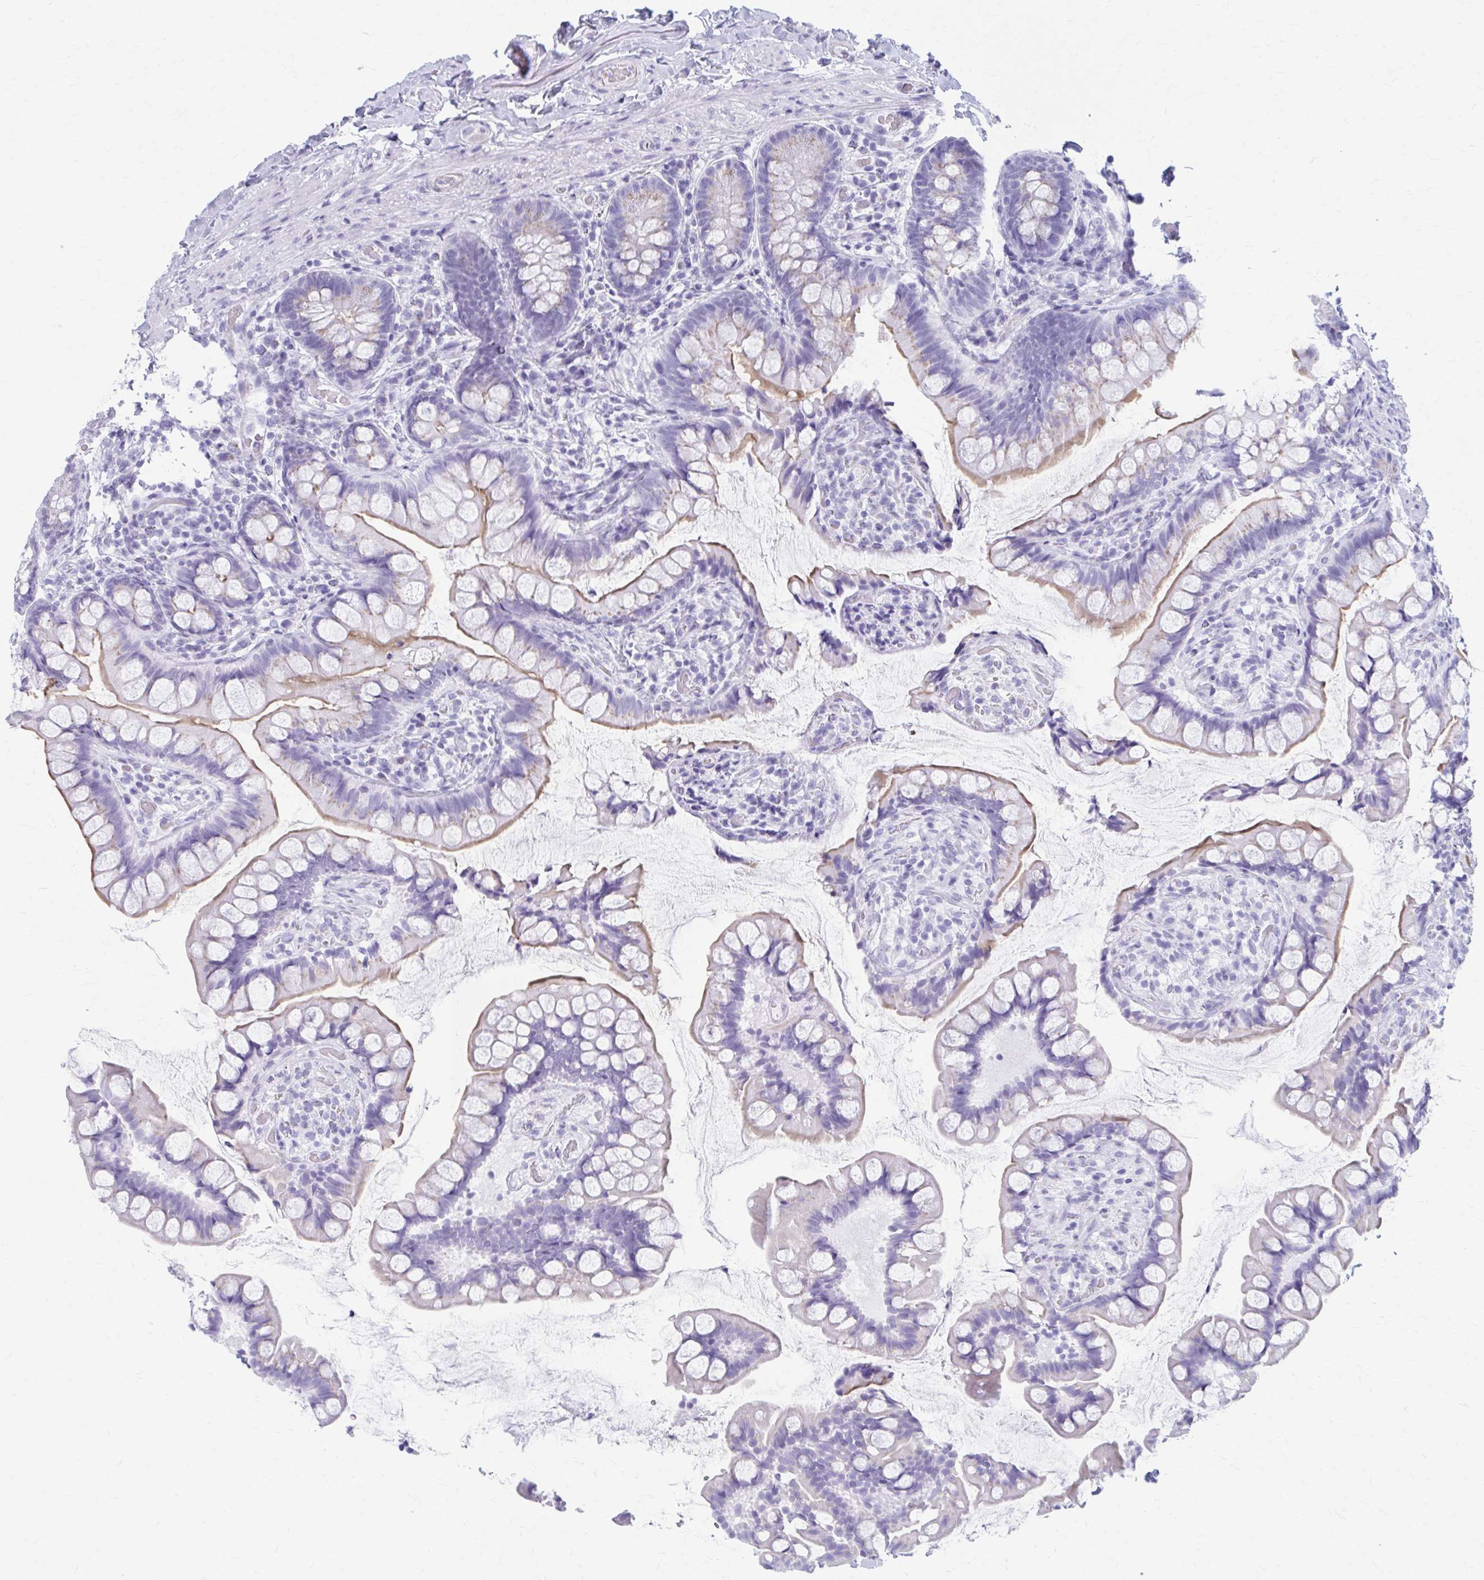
{"staining": {"intensity": "moderate", "quantity": "25%-75%", "location": "cytoplasmic/membranous"}, "tissue": "small intestine", "cell_type": "Glandular cells", "image_type": "normal", "snomed": [{"axis": "morphology", "description": "Normal tissue, NOS"}, {"axis": "topography", "description": "Small intestine"}], "caption": "This histopathology image reveals normal small intestine stained with immunohistochemistry to label a protein in brown. The cytoplasmic/membranous of glandular cells show moderate positivity for the protein. Nuclei are counter-stained blue.", "gene": "KCNE2", "patient": {"sex": "male", "age": 70}}